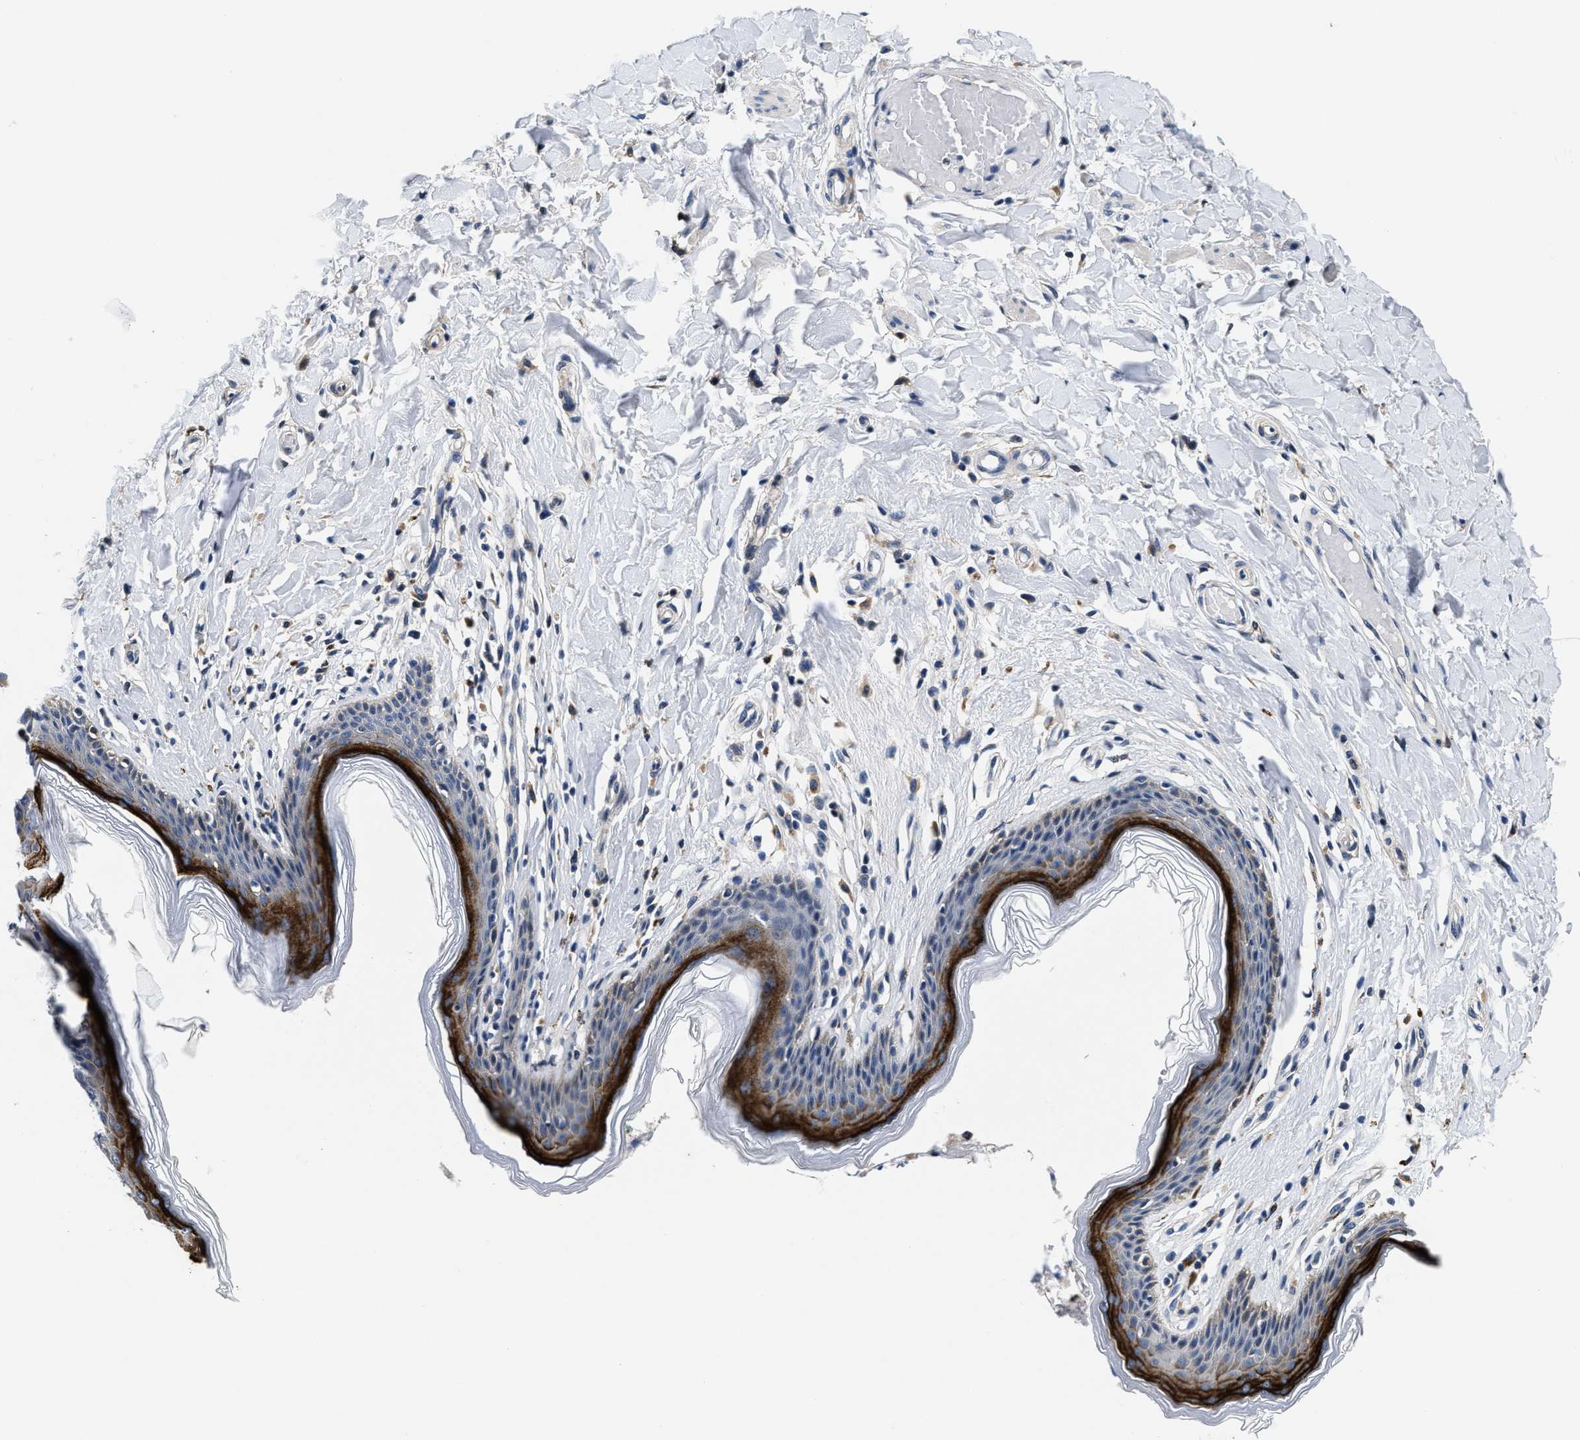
{"staining": {"intensity": "strong", "quantity": "<25%", "location": "cytoplasmic/membranous"}, "tissue": "skin", "cell_type": "Epidermal cells", "image_type": "normal", "snomed": [{"axis": "morphology", "description": "Normal tissue, NOS"}, {"axis": "topography", "description": "Vulva"}], "caption": "Strong cytoplasmic/membranous expression for a protein is identified in approximately <25% of epidermal cells of unremarkable skin using immunohistochemistry.", "gene": "PHPT1", "patient": {"sex": "female", "age": 66}}